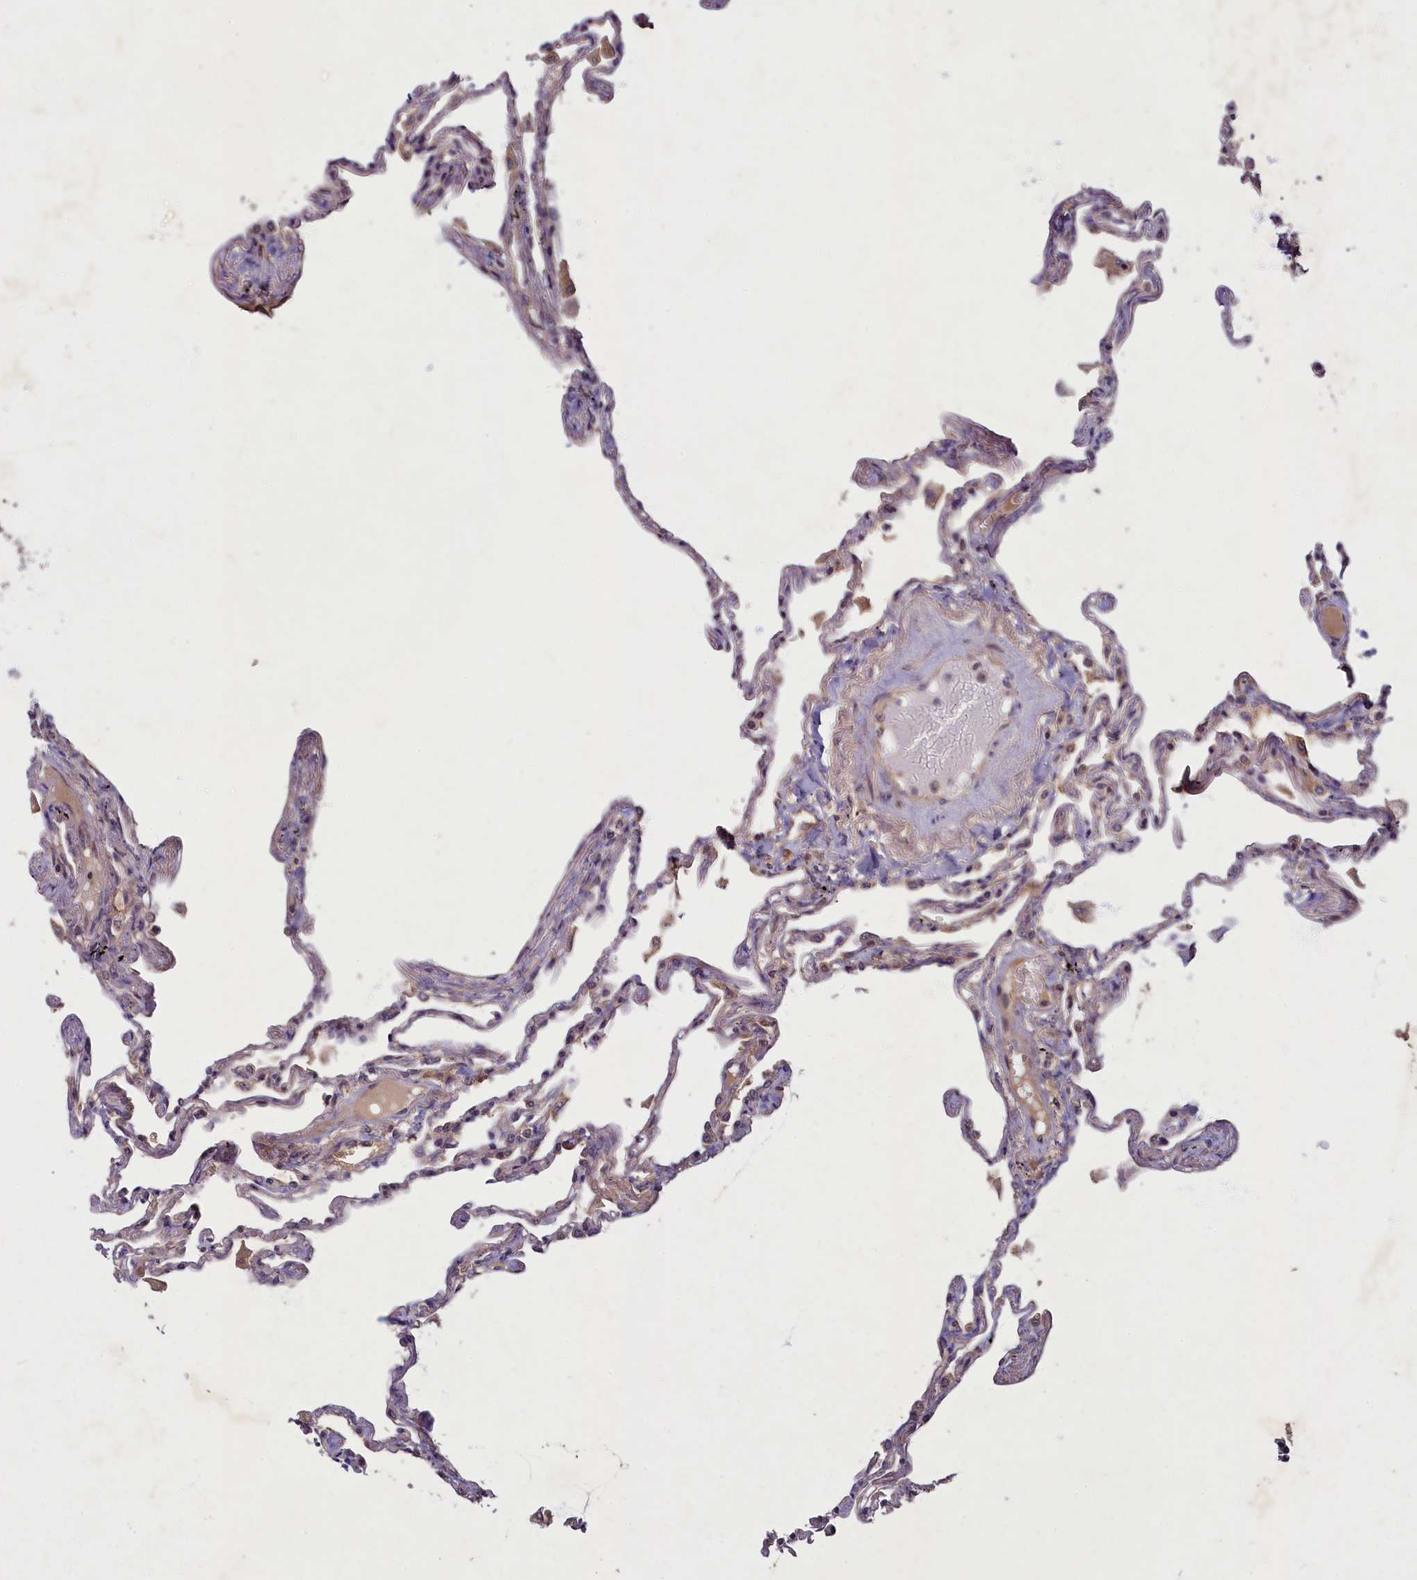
{"staining": {"intensity": "weak", "quantity": "25%-75%", "location": "cytoplasmic/membranous"}, "tissue": "lung", "cell_type": "Alveolar cells", "image_type": "normal", "snomed": [{"axis": "morphology", "description": "Normal tissue, NOS"}, {"axis": "topography", "description": "Lung"}], "caption": "Immunohistochemistry (IHC) histopathology image of benign human lung stained for a protein (brown), which demonstrates low levels of weak cytoplasmic/membranous expression in approximately 25%-75% of alveolar cells.", "gene": "BICD1", "patient": {"sex": "female", "age": 67}}